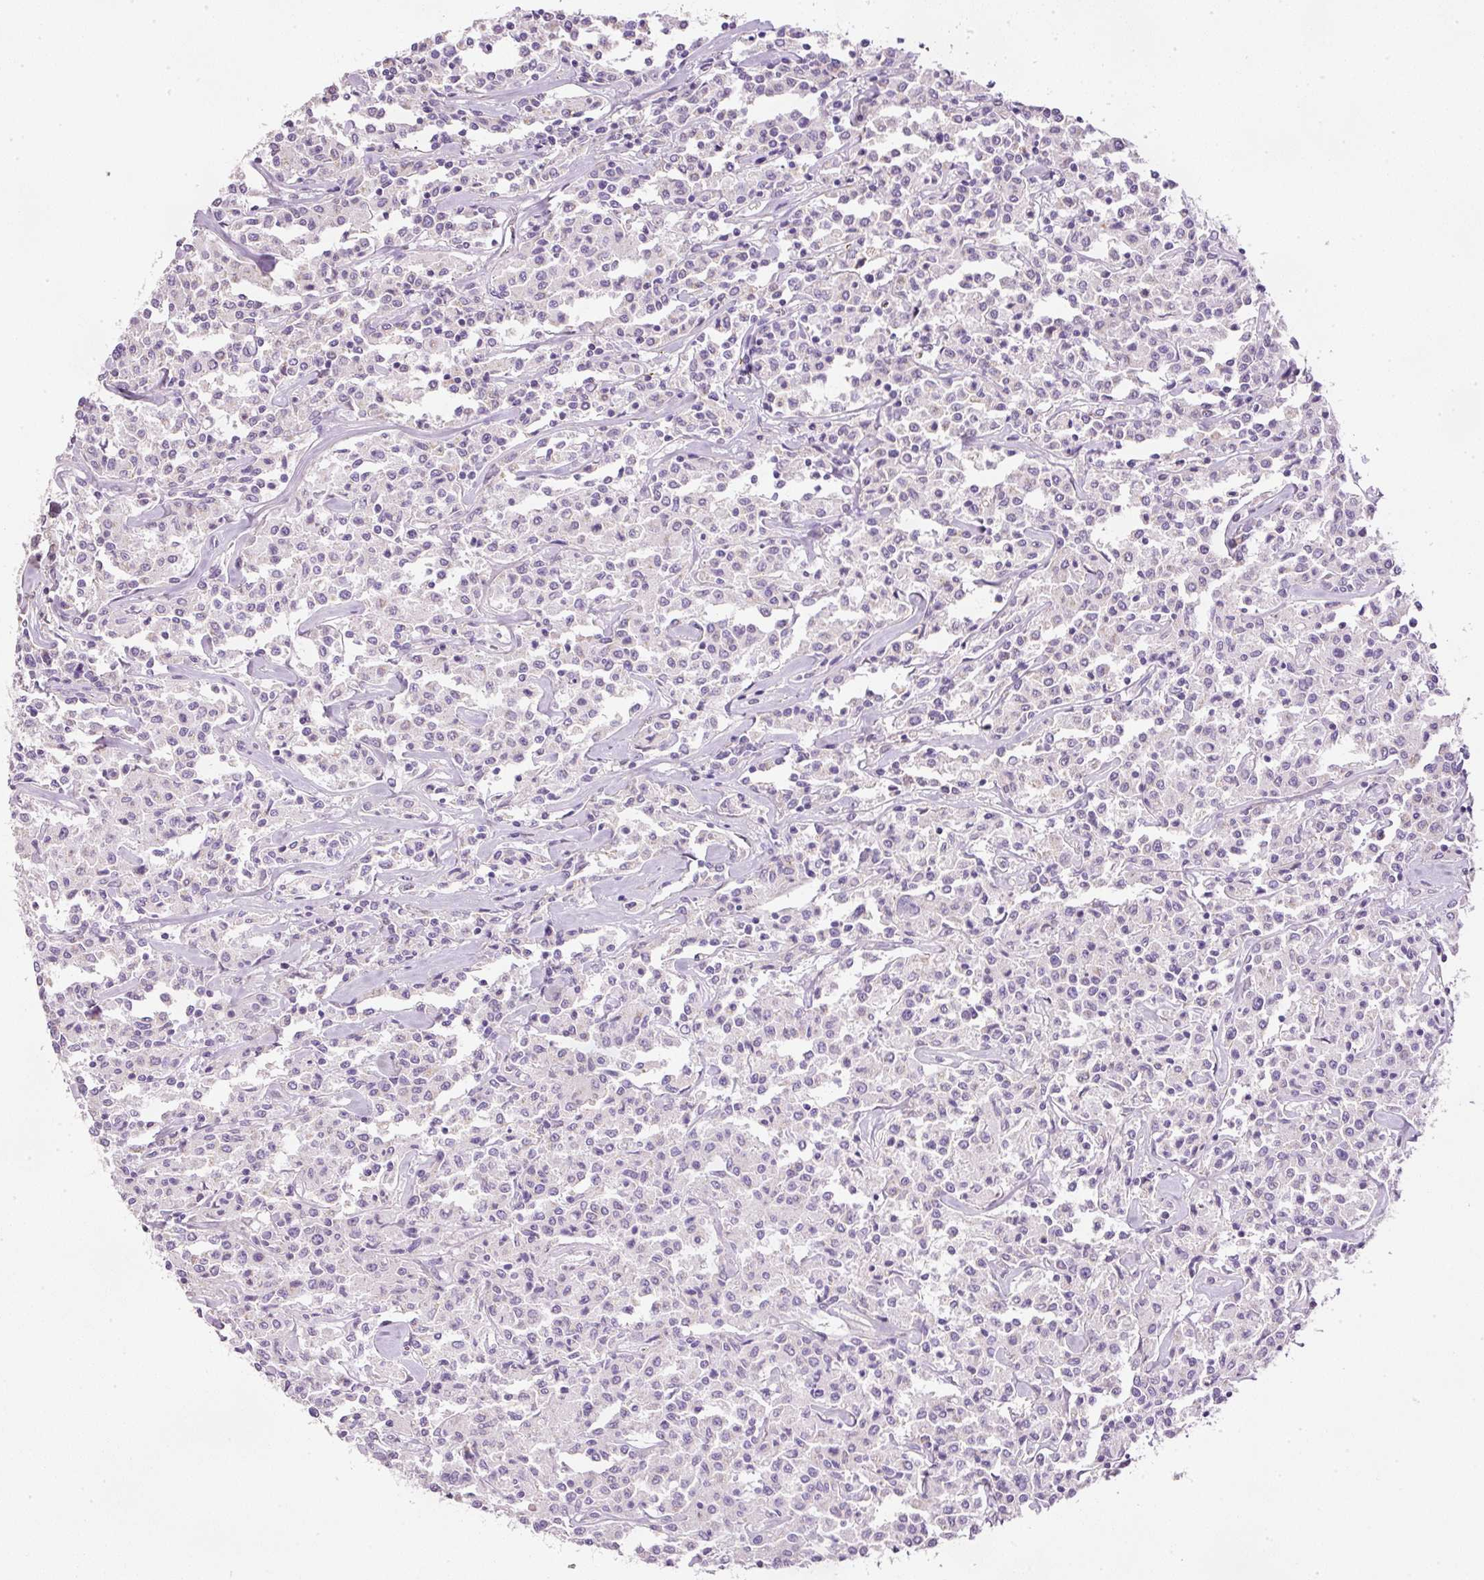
{"staining": {"intensity": "negative", "quantity": "none", "location": "none"}, "tissue": "lymphoma", "cell_type": "Tumor cells", "image_type": "cancer", "snomed": [{"axis": "morphology", "description": "Malignant lymphoma, non-Hodgkin's type, Low grade"}, {"axis": "topography", "description": "Small intestine"}], "caption": "Immunohistochemical staining of human lymphoma demonstrates no significant staining in tumor cells. (DAB immunohistochemistry (IHC) visualized using brightfield microscopy, high magnification).", "gene": "KPNA5", "patient": {"sex": "female", "age": 59}}